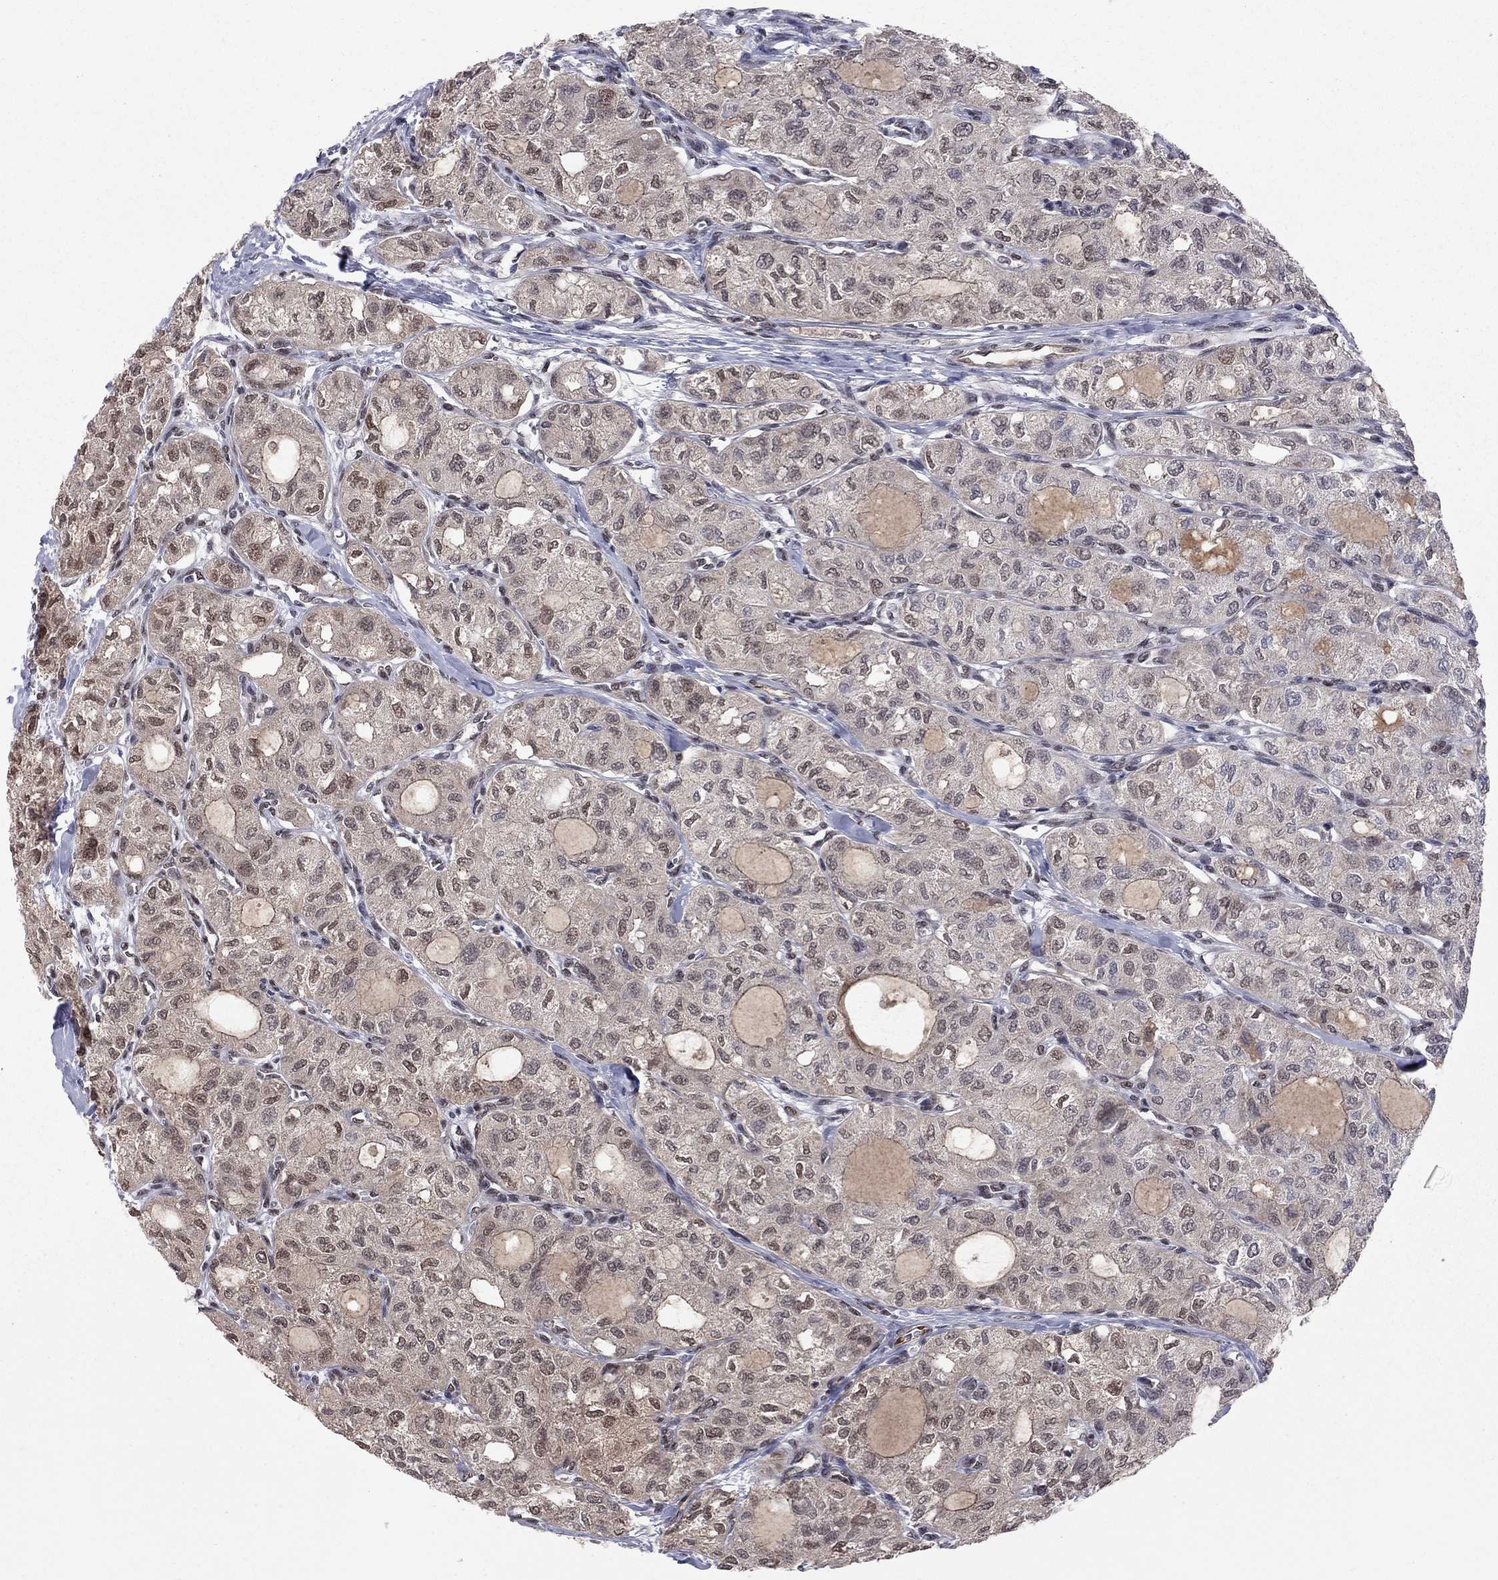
{"staining": {"intensity": "weak", "quantity": "<25%", "location": "nuclear"}, "tissue": "thyroid cancer", "cell_type": "Tumor cells", "image_type": "cancer", "snomed": [{"axis": "morphology", "description": "Follicular adenoma carcinoma, NOS"}, {"axis": "topography", "description": "Thyroid gland"}], "caption": "Protein analysis of thyroid cancer (follicular adenoma carcinoma) shows no significant staining in tumor cells.", "gene": "SAP30L", "patient": {"sex": "male", "age": 75}}